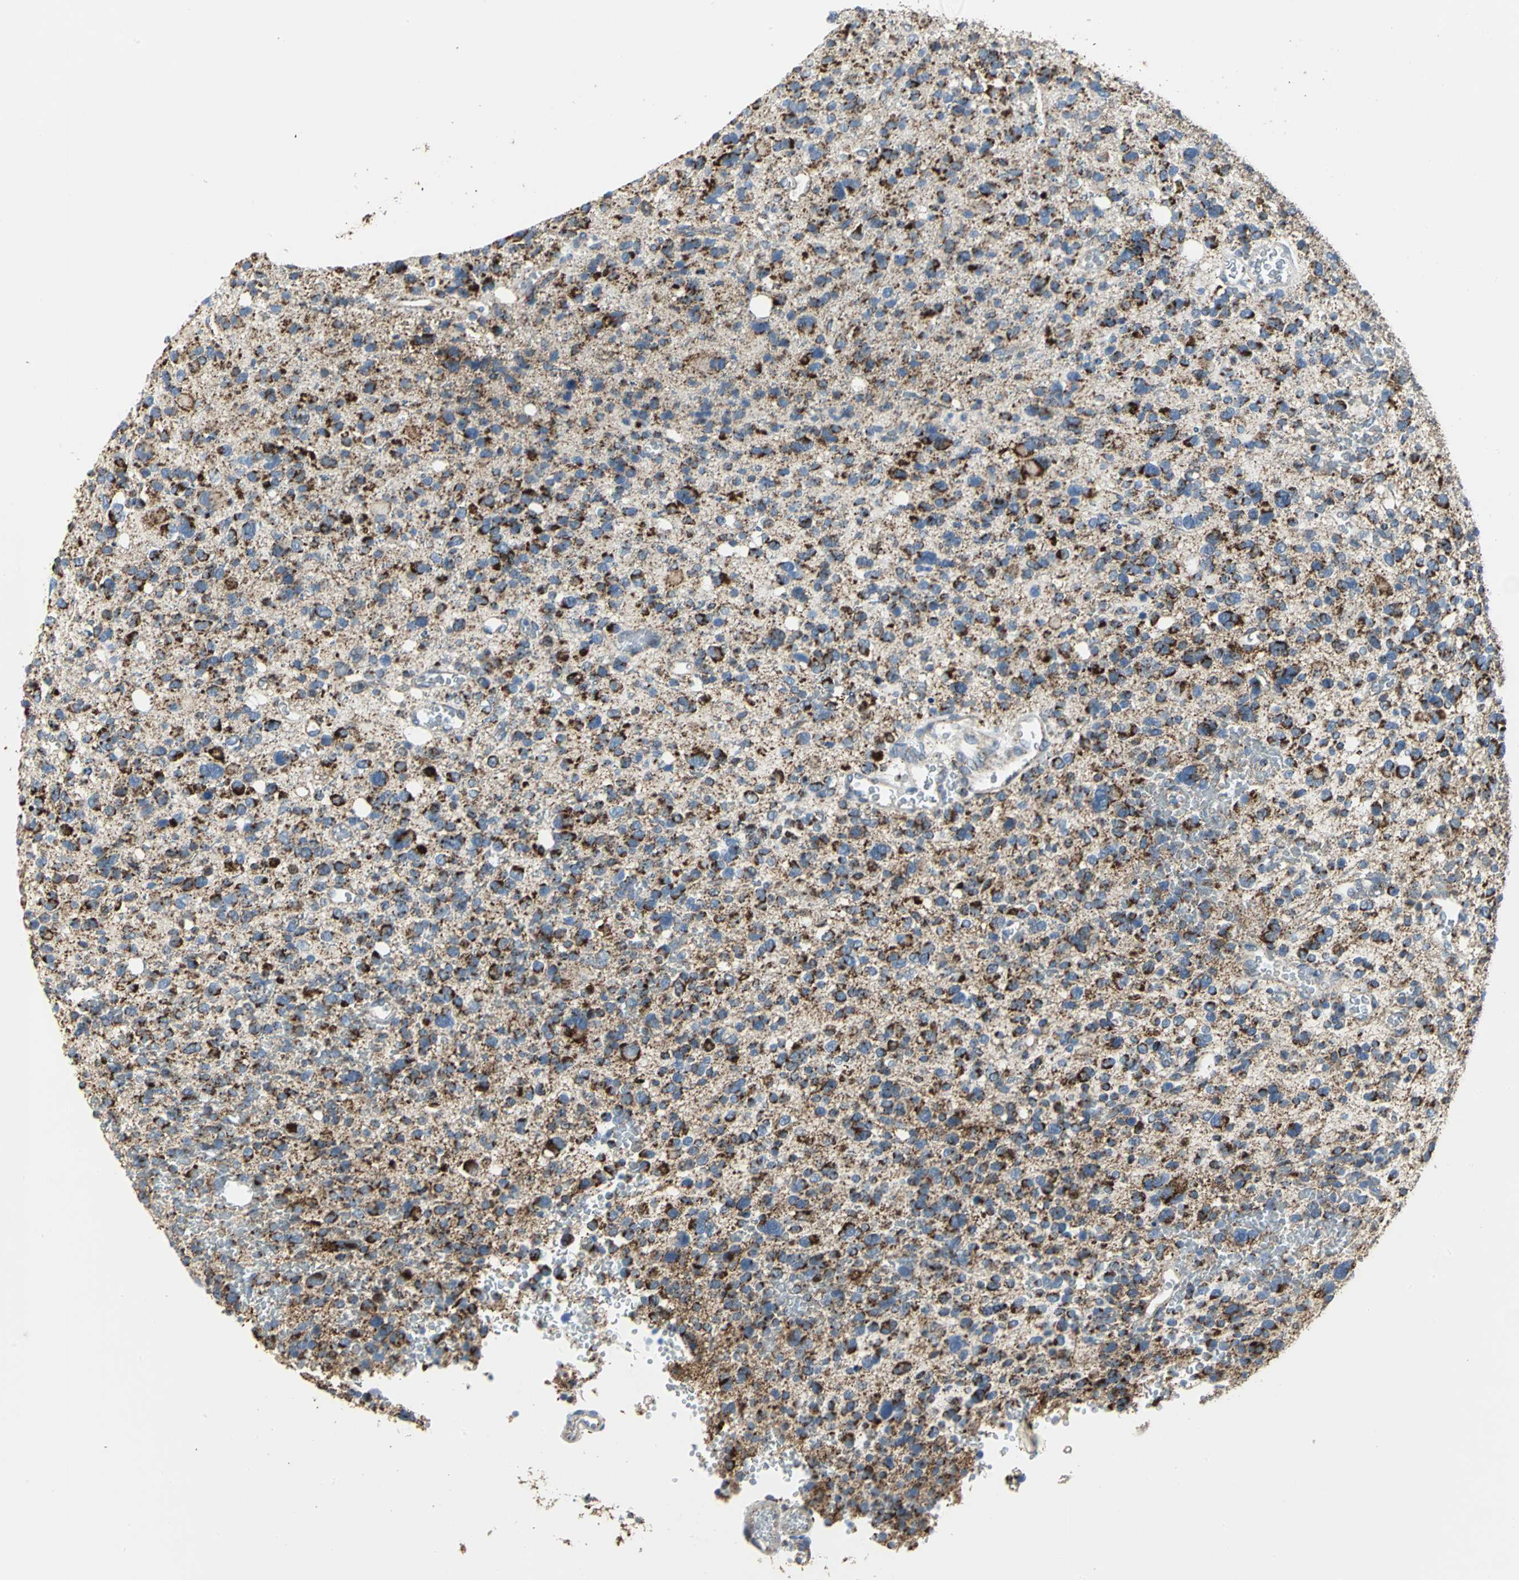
{"staining": {"intensity": "moderate", "quantity": ">75%", "location": "cytoplasmic/membranous"}, "tissue": "glioma", "cell_type": "Tumor cells", "image_type": "cancer", "snomed": [{"axis": "morphology", "description": "Glioma, malignant, High grade"}, {"axis": "topography", "description": "Brain"}], "caption": "Protein staining displays moderate cytoplasmic/membranous positivity in approximately >75% of tumor cells in malignant glioma (high-grade).", "gene": "NTRK1", "patient": {"sex": "male", "age": 48}}